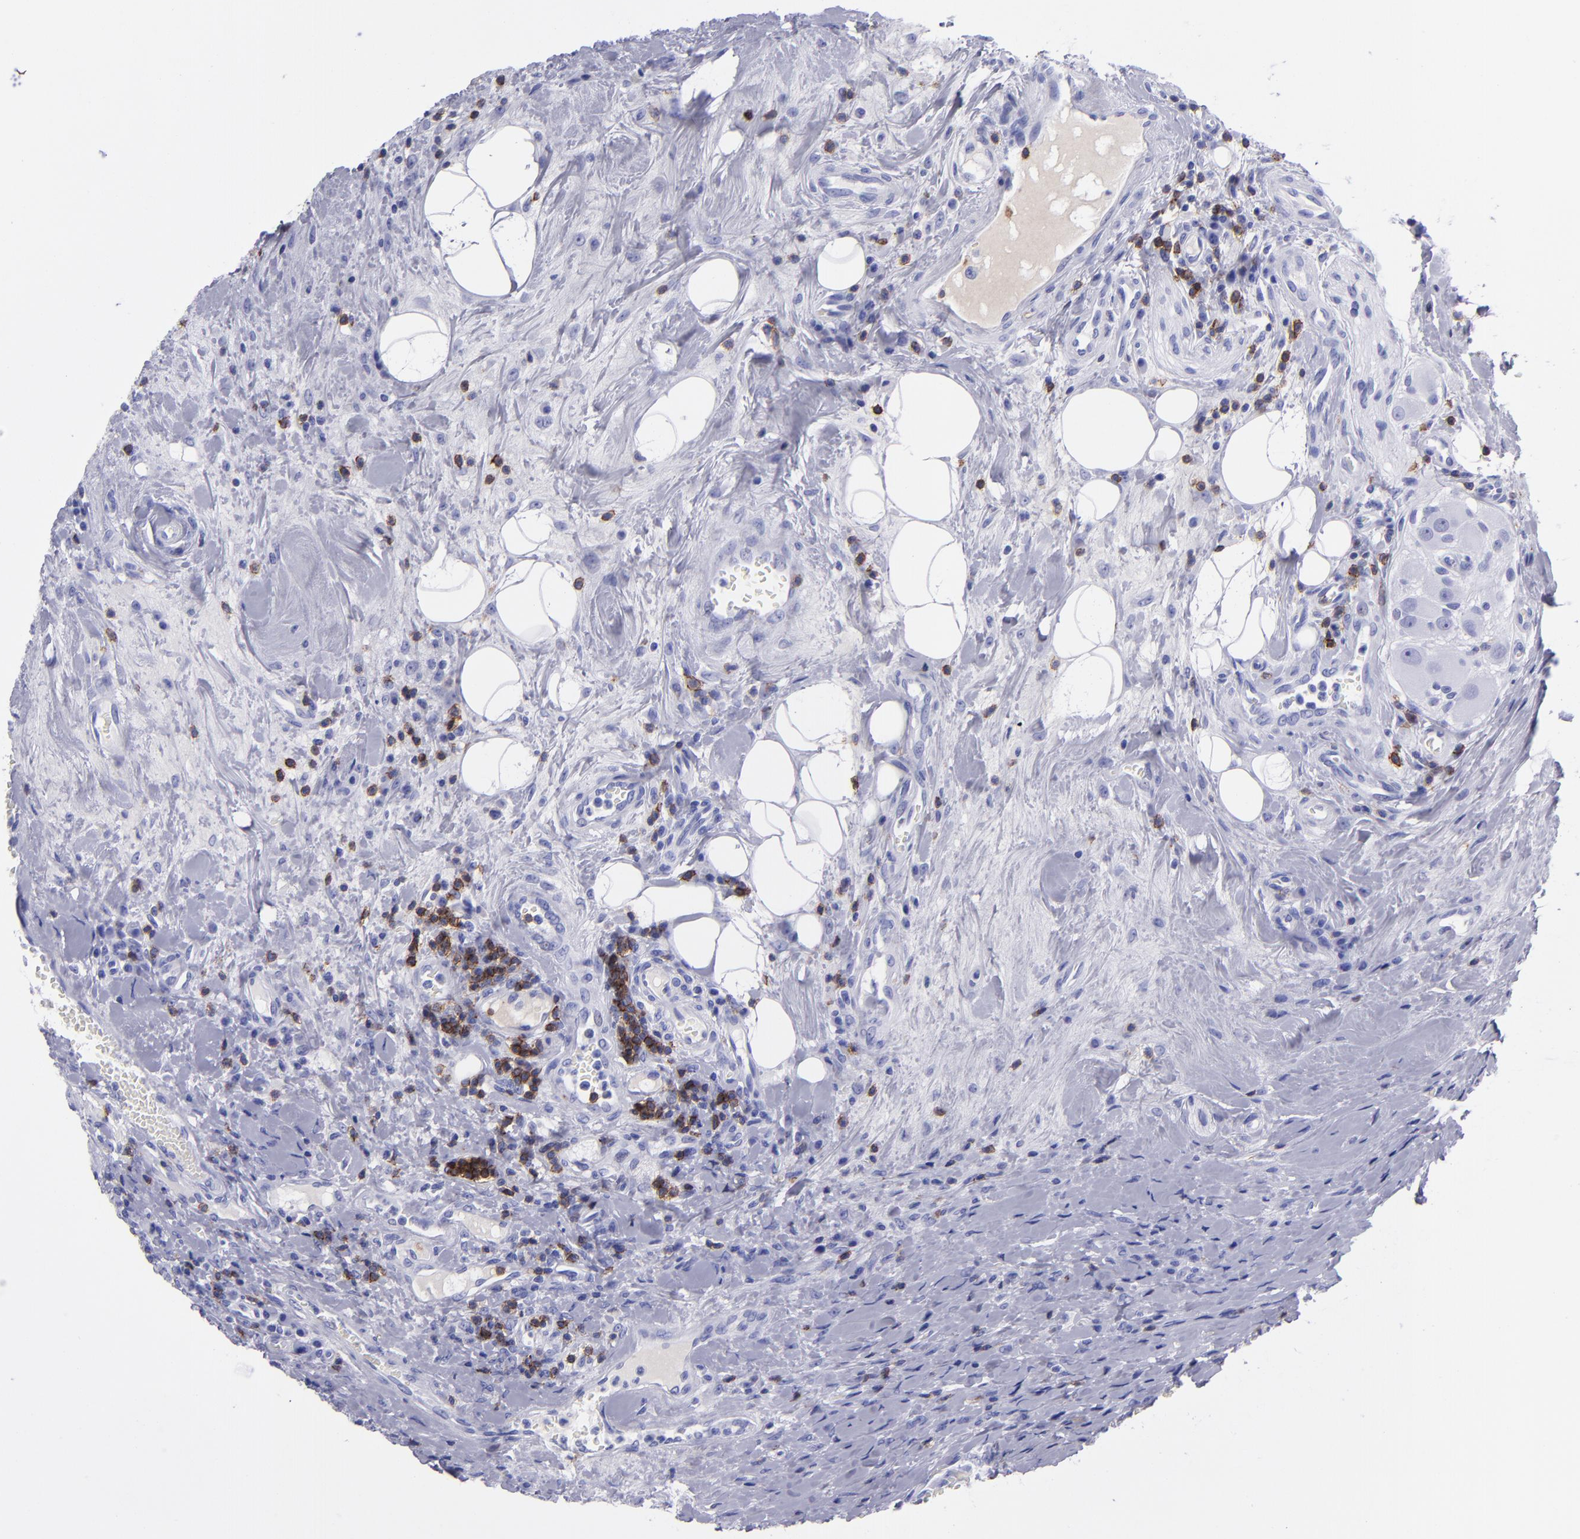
{"staining": {"intensity": "negative", "quantity": "none", "location": "none"}, "tissue": "colorectal cancer", "cell_type": "Tumor cells", "image_type": "cancer", "snomed": [{"axis": "morphology", "description": "Adenocarcinoma, NOS"}, {"axis": "topography", "description": "Colon"}], "caption": "This is an immunohistochemistry photomicrograph of colorectal cancer (adenocarcinoma). There is no expression in tumor cells.", "gene": "CD6", "patient": {"sex": "male", "age": 54}}